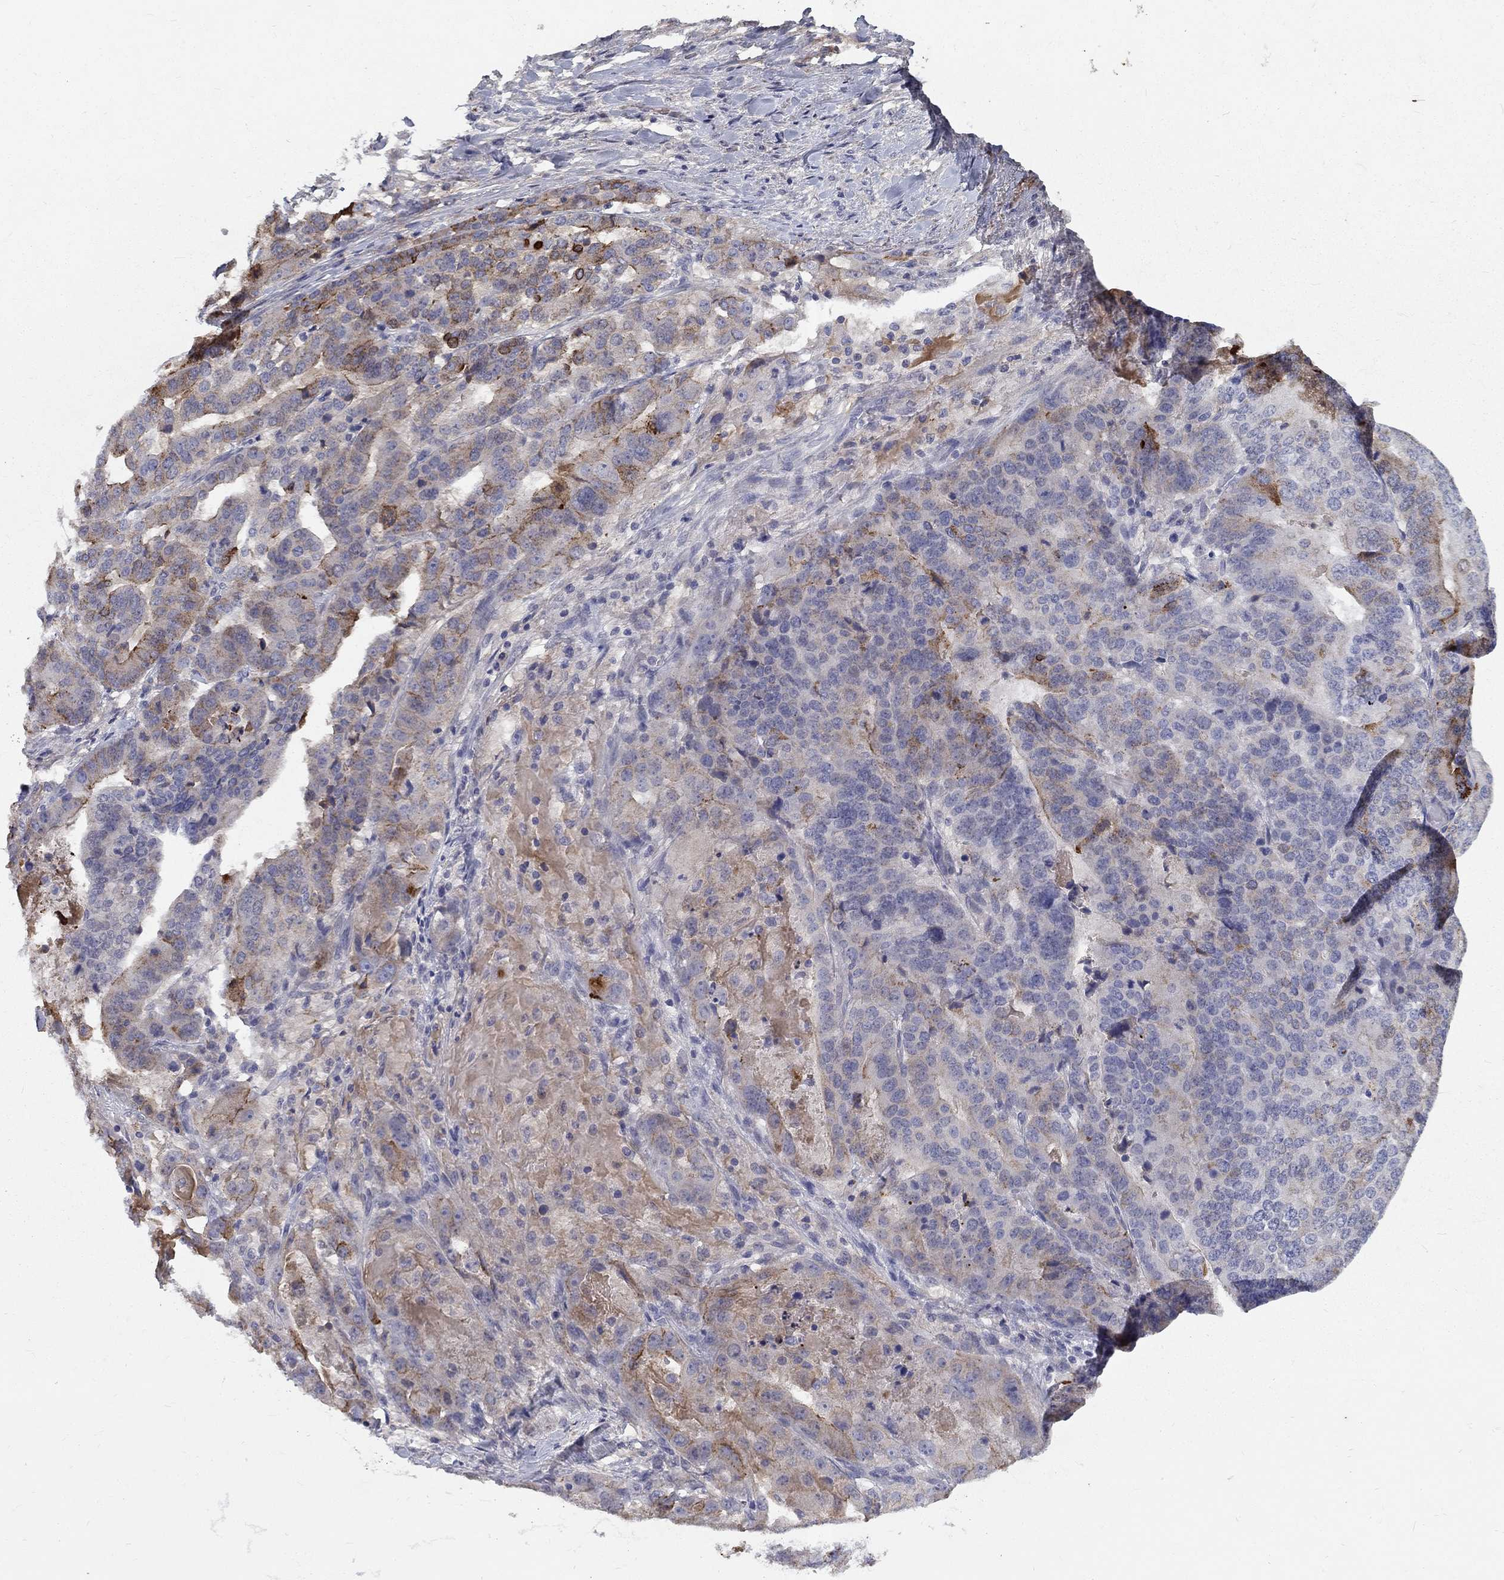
{"staining": {"intensity": "strong", "quantity": "<25%", "location": "cytoplasmic/membranous"}, "tissue": "stomach cancer", "cell_type": "Tumor cells", "image_type": "cancer", "snomed": [{"axis": "morphology", "description": "Adenocarcinoma, NOS"}, {"axis": "topography", "description": "Stomach"}], "caption": "Immunohistochemistry (IHC) of stomach cancer reveals medium levels of strong cytoplasmic/membranous expression in approximately <25% of tumor cells.", "gene": "EPDR1", "patient": {"sex": "male", "age": 48}}